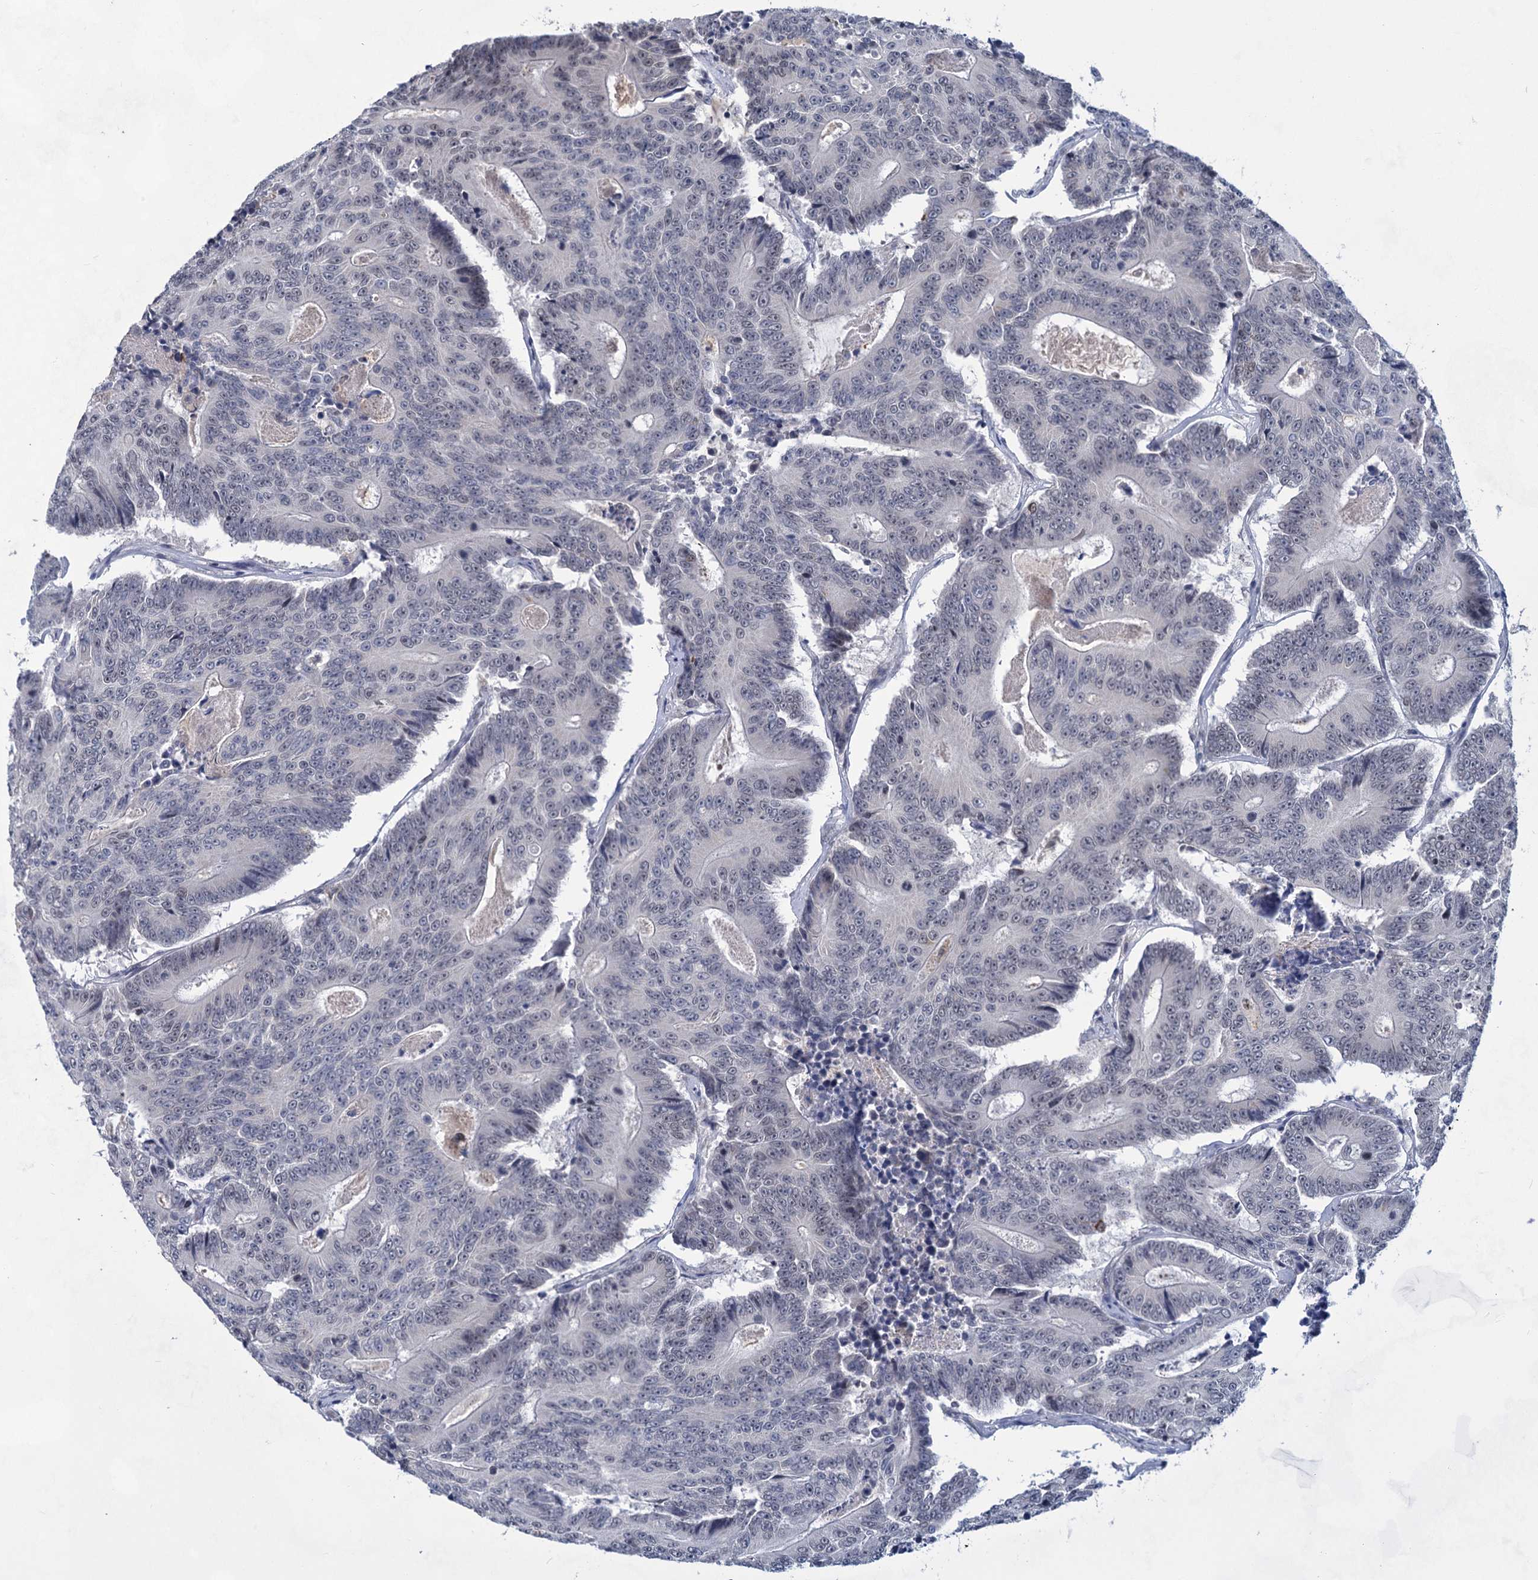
{"staining": {"intensity": "negative", "quantity": "none", "location": "none"}, "tissue": "colorectal cancer", "cell_type": "Tumor cells", "image_type": "cancer", "snomed": [{"axis": "morphology", "description": "Adenocarcinoma, NOS"}, {"axis": "topography", "description": "Colon"}], "caption": "Immunohistochemistry (IHC) micrograph of neoplastic tissue: adenocarcinoma (colorectal) stained with DAB reveals no significant protein staining in tumor cells.", "gene": "TTC17", "patient": {"sex": "male", "age": 83}}